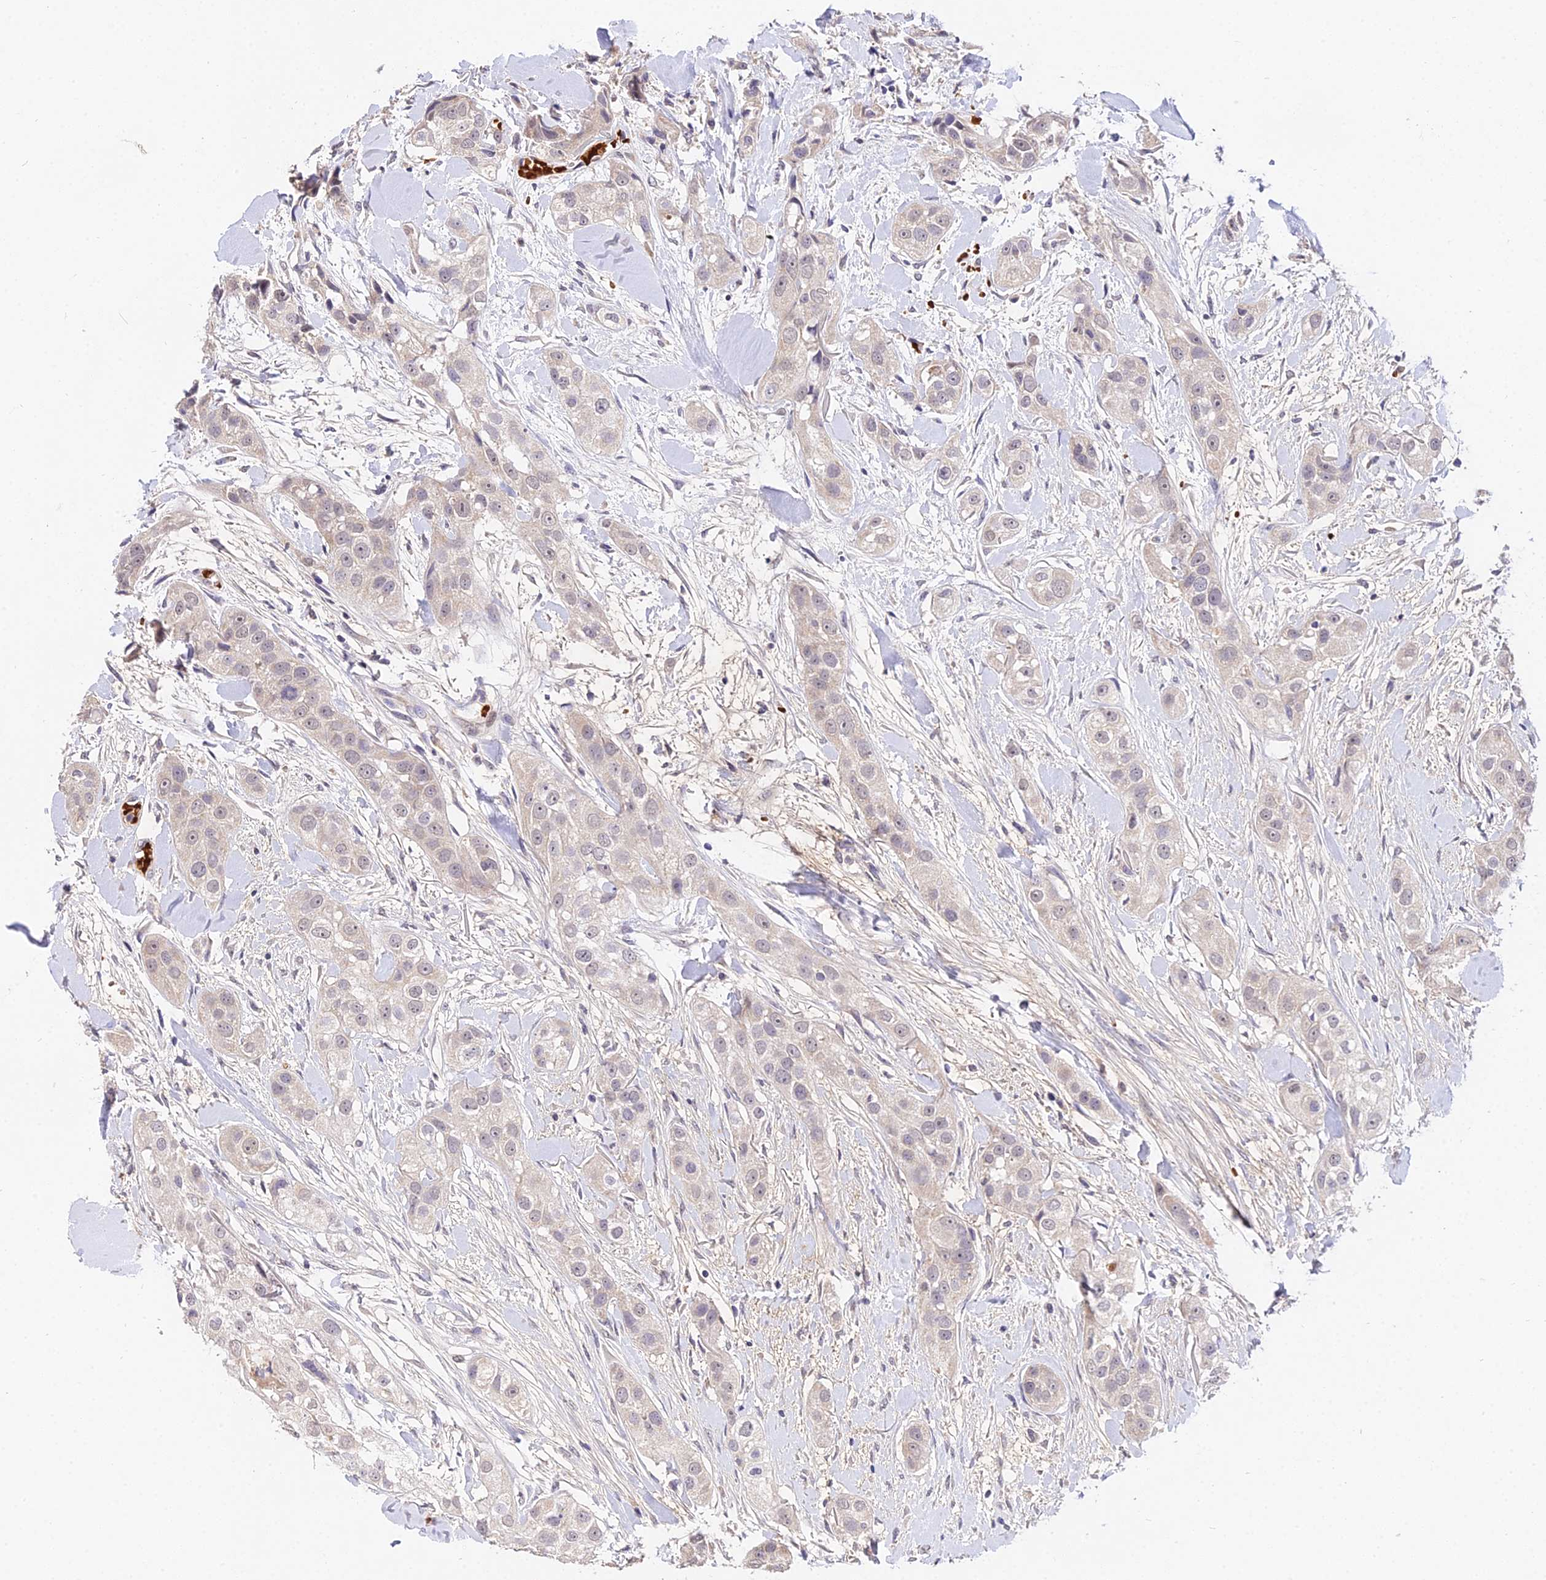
{"staining": {"intensity": "weak", "quantity": "<25%", "location": "cytoplasmic/membranous"}, "tissue": "head and neck cancer", "cell_type": "Tumor cells", "image_type": "cancer", "snomed": [{"axis": "morphology", "description": "Normal tissue, NOS"}, {"axis": "morphology", "description": "Squamous cell carcinoma, NOS"}, {"axis": "topography", "description": "Skeletal muscle"}, {"axis": "topography", "description": "Head-Neck"}], "caption": "Tumor cells show no significant protein expression in head and neck cancer.", "gene": "WDR5B", "patient": {"sex": "male", "age": 51}}